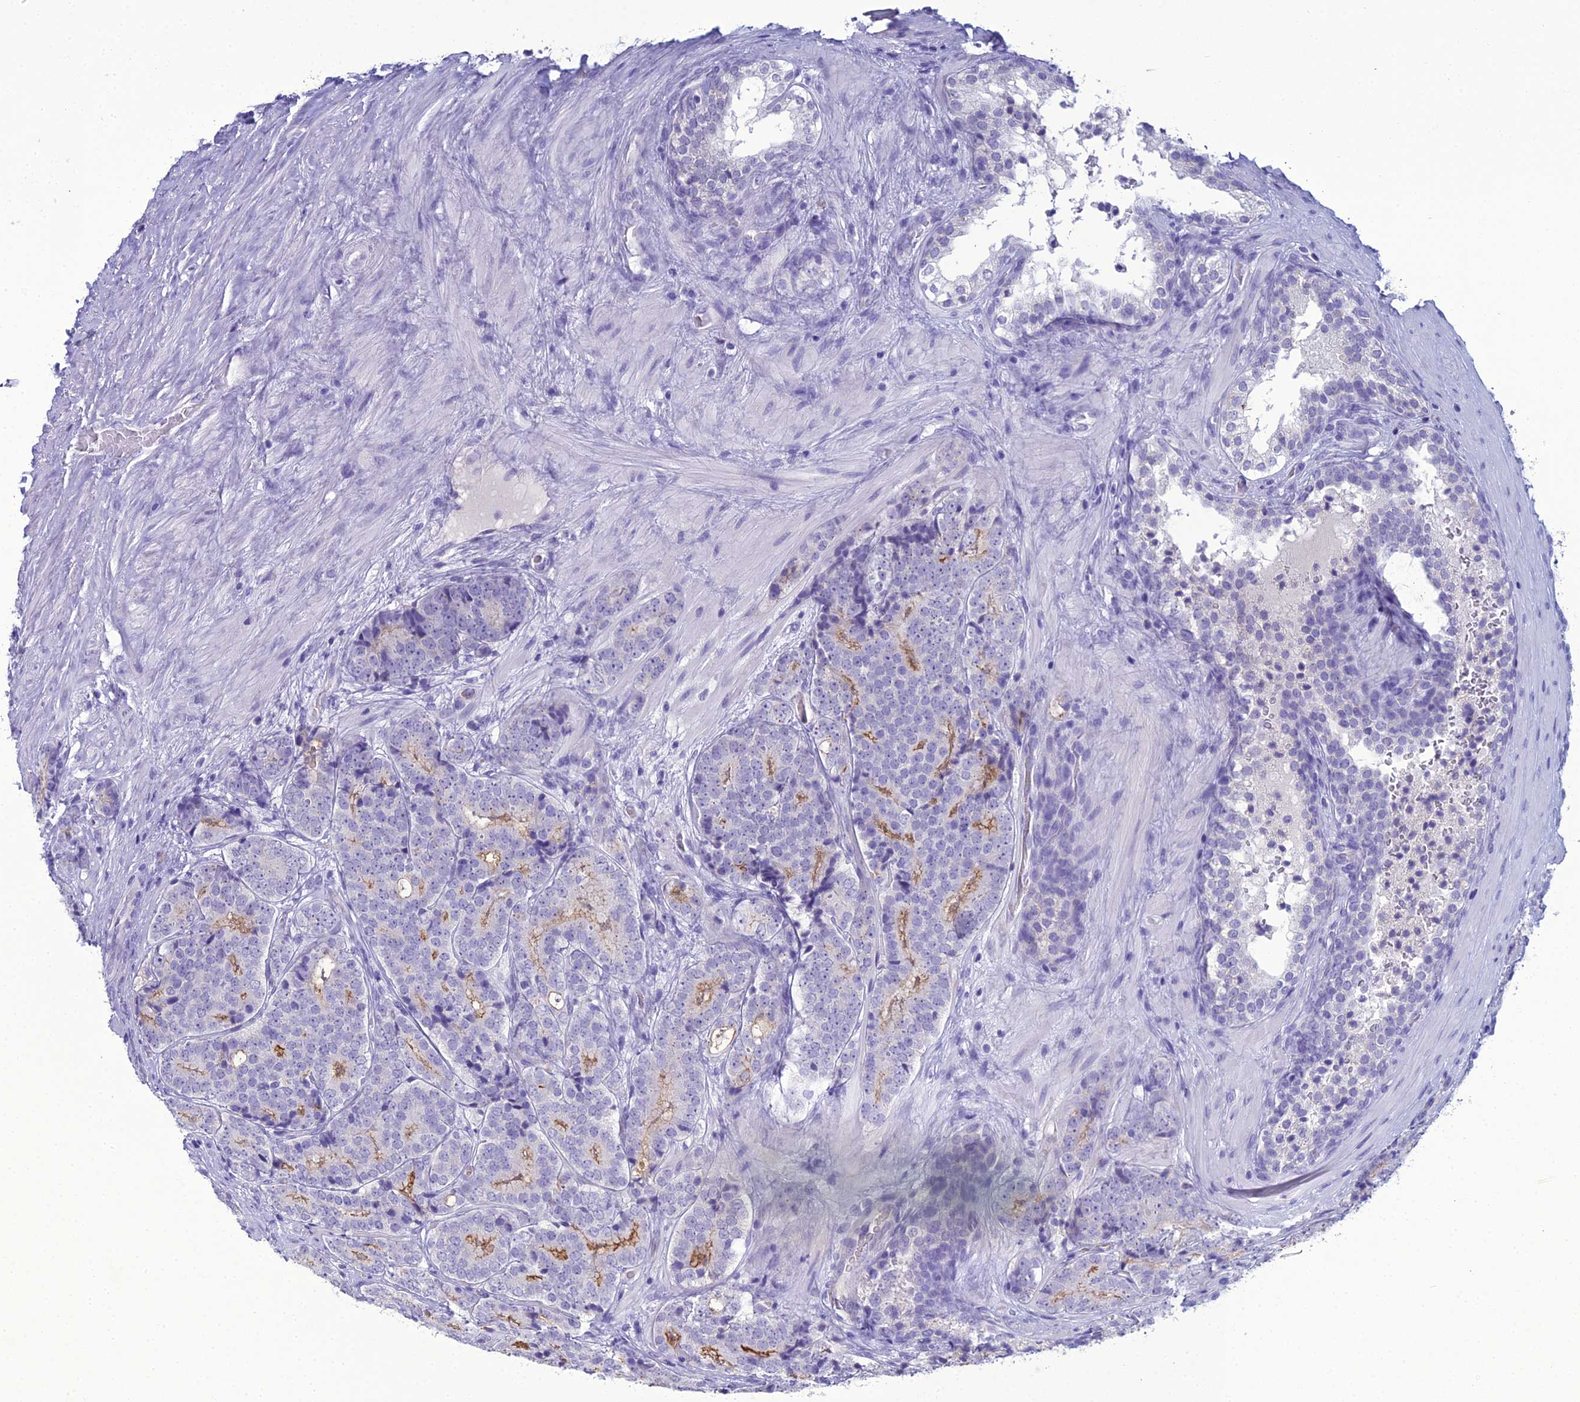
{"staining": {"intensity": "weak", "quantity": "<25%", "location": "cytoplasmic/membranous"}, "tissue": "prostate cancer", "cell_type": "Tumor cells", "image_type": "cancer", "snomed": [{"axis": "morphology", "description": "Adenocarcinoma, High grade"}, {"axis": "topography", "description": "Prostate"}], "caption": "Immunohistochemical staining of human prostate high-grade adenocarcinoma displays no significant expression in tumor cells.", "gene": "ACE", "patient": {"sex": "male", "age": 56}}